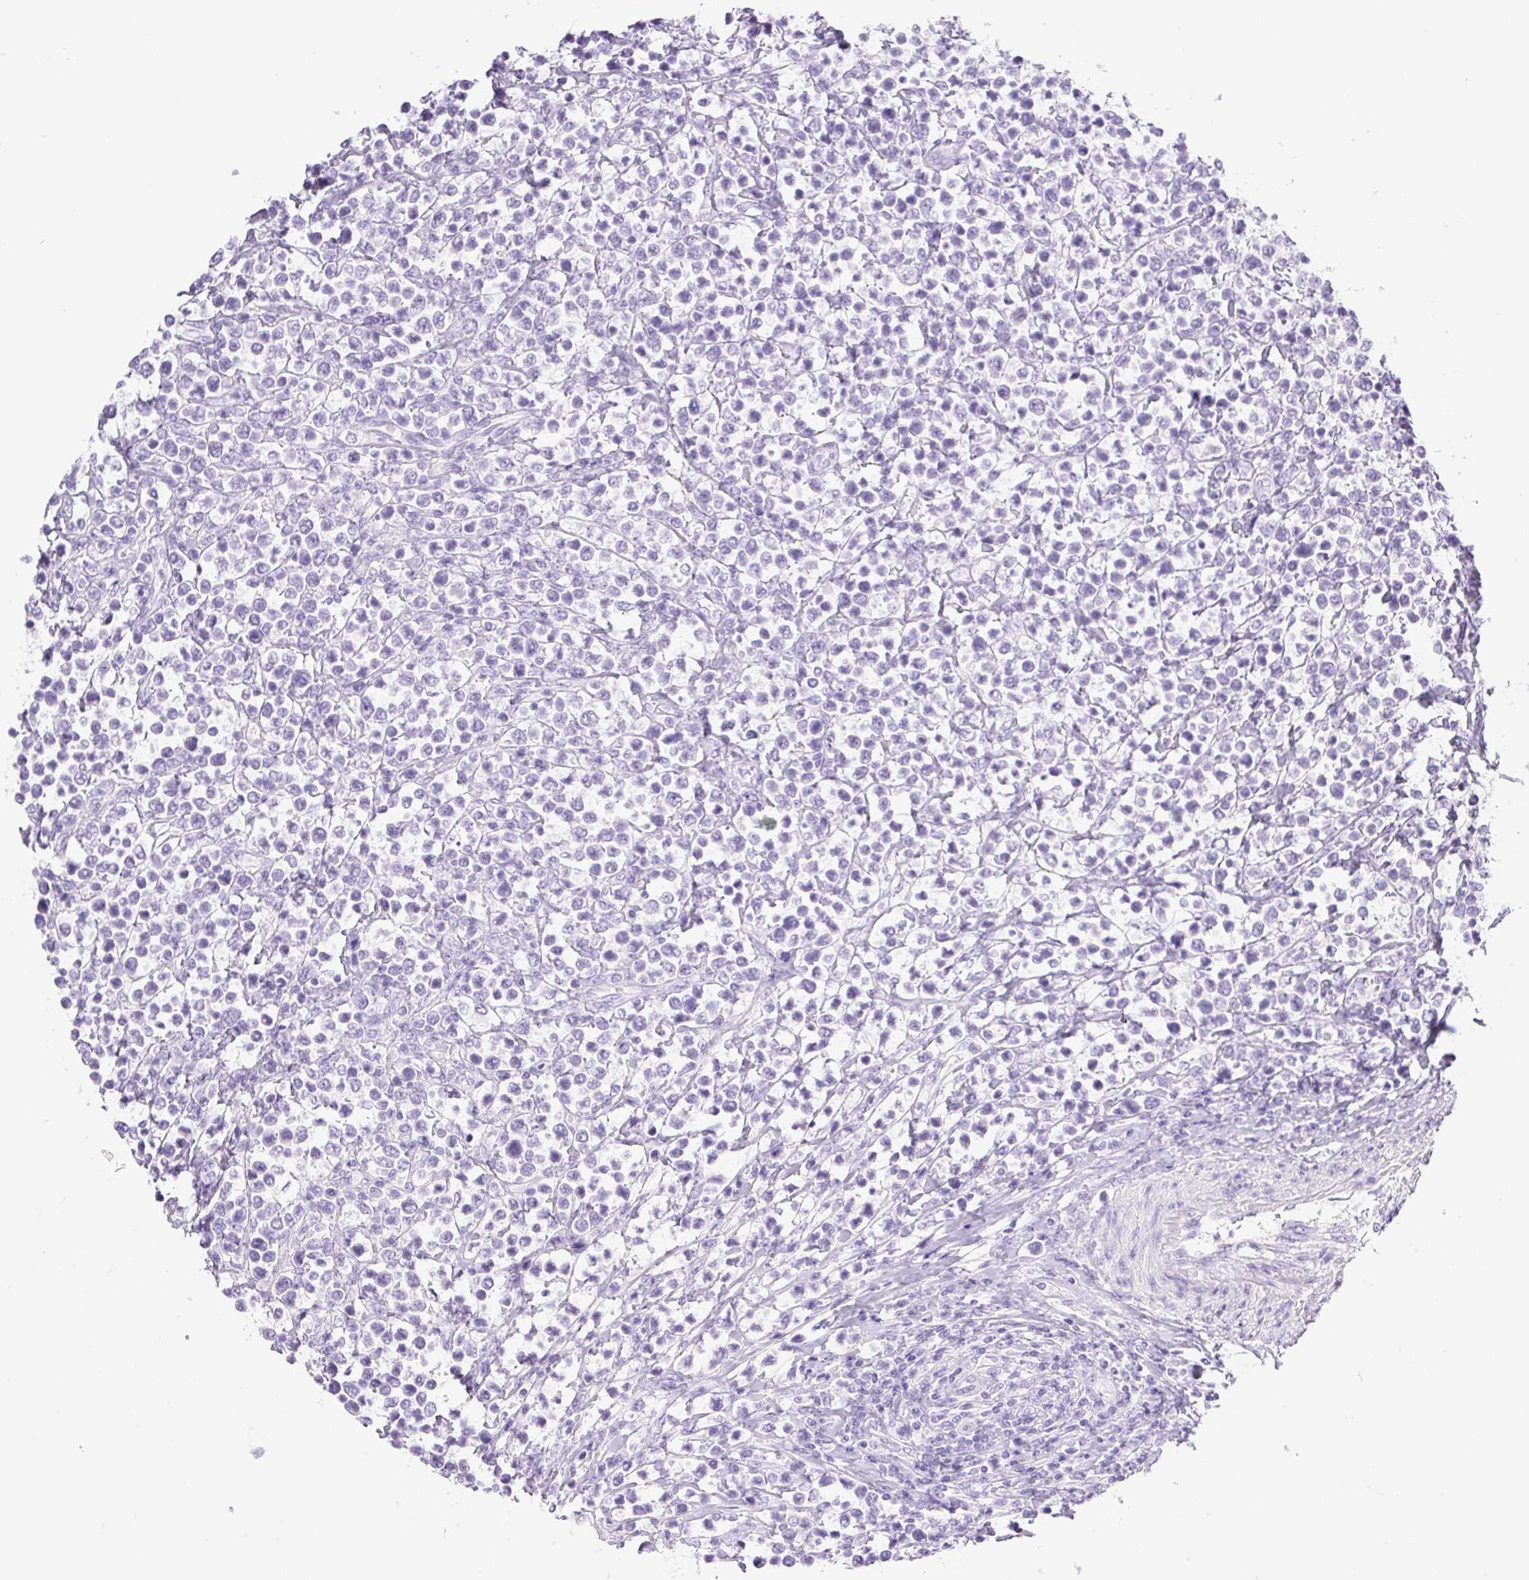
{"staining": {"intensity": "negative", "quantity": "none", "location": "none"}, "tissue": "lymphoma", "cell_type": "Tumor cells", "image_type": "cancer", "snomed": [{"axis": "morphology", "description": "Malignant lymphoma, non-Hodgkin's type, High grade"}, {"axis": "topography", "description": "Soft tissue"}], "caption": "Tumor cells are negative for brown protein staining in lymphoma.", "gene": "PNLIP", "patient": {"sex": "female", "age": 56}}